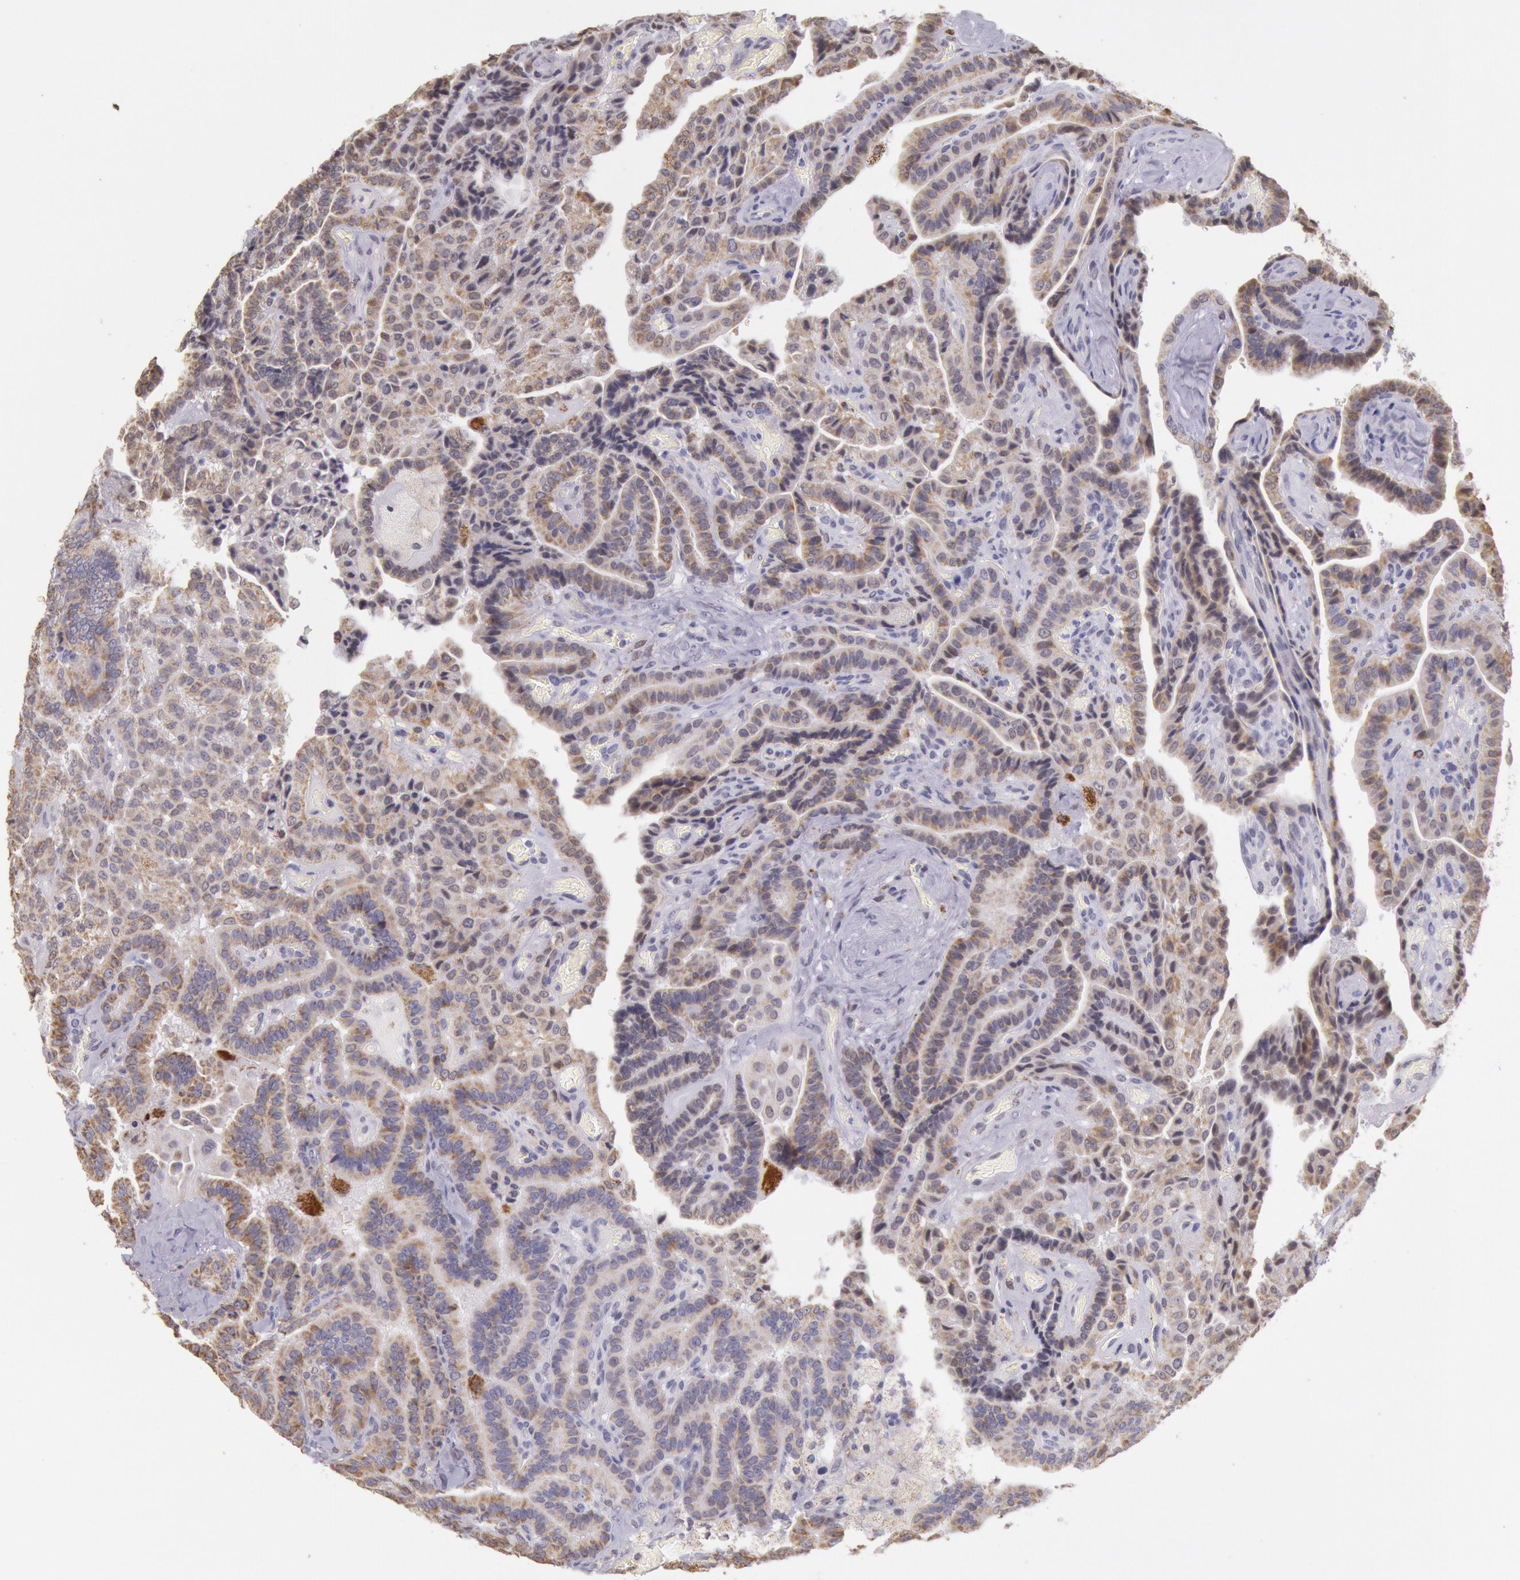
{"staining": {"intensity": "moderate", "quantity": "25%-75%", "location": "cytoplasmic/membranous"}, "tissue": "thyroid cancer", "cell_type": "Tumor cells", "image_type": "cancer", "snomed": [{"axis": "morphology", "description": "Papillary adenocarcinoma, NOS"}, {"axis": "topography", "description": "Thyroid gland"}], "caption": "Thyroid papillary adenocarcinoma stained with a protein marker displays moderate staining in tumor cells.", "gene": "FRMD6", "patient": {"sex": "male", "age": 87}}